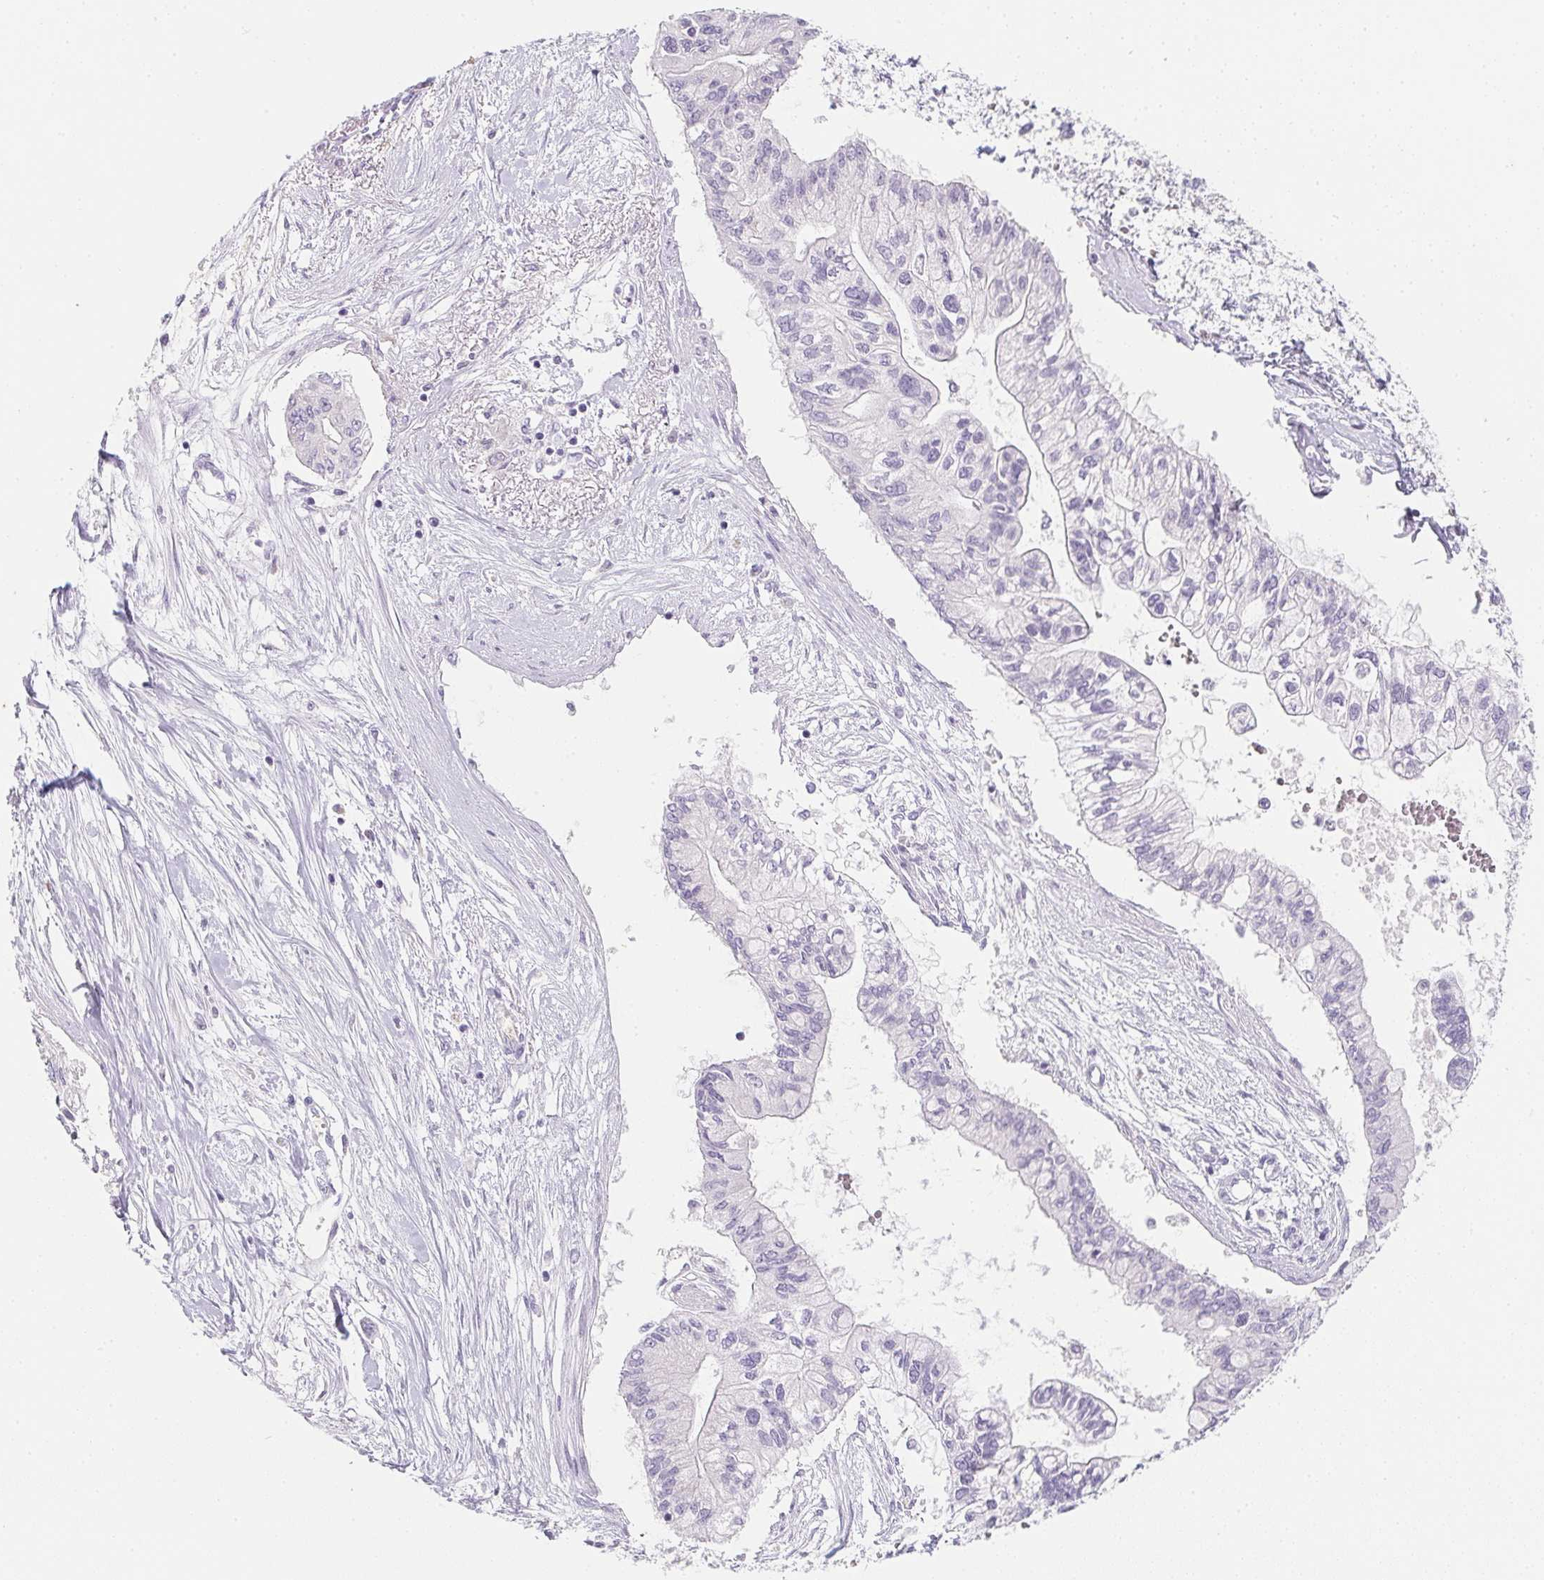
{"staining": {"intensity": "negative", "quantity": "none", "location": "none"}, "tissue": "pancreatic cancer", "cell_type": "Tumor cells", "image_type": "cancer", "snomed": [{"axis": "morphology", "description": "Adenocarcinoma, NOS"}, {"axis": "topography", "description": "Pancreas"}], "caption": "DAB immunohistochemical staining of pancreatic adenocarcinoma displays no significant staining in tumor cells.", "gene": "DCD", "patient": {"sex": "female", "age": 77}}